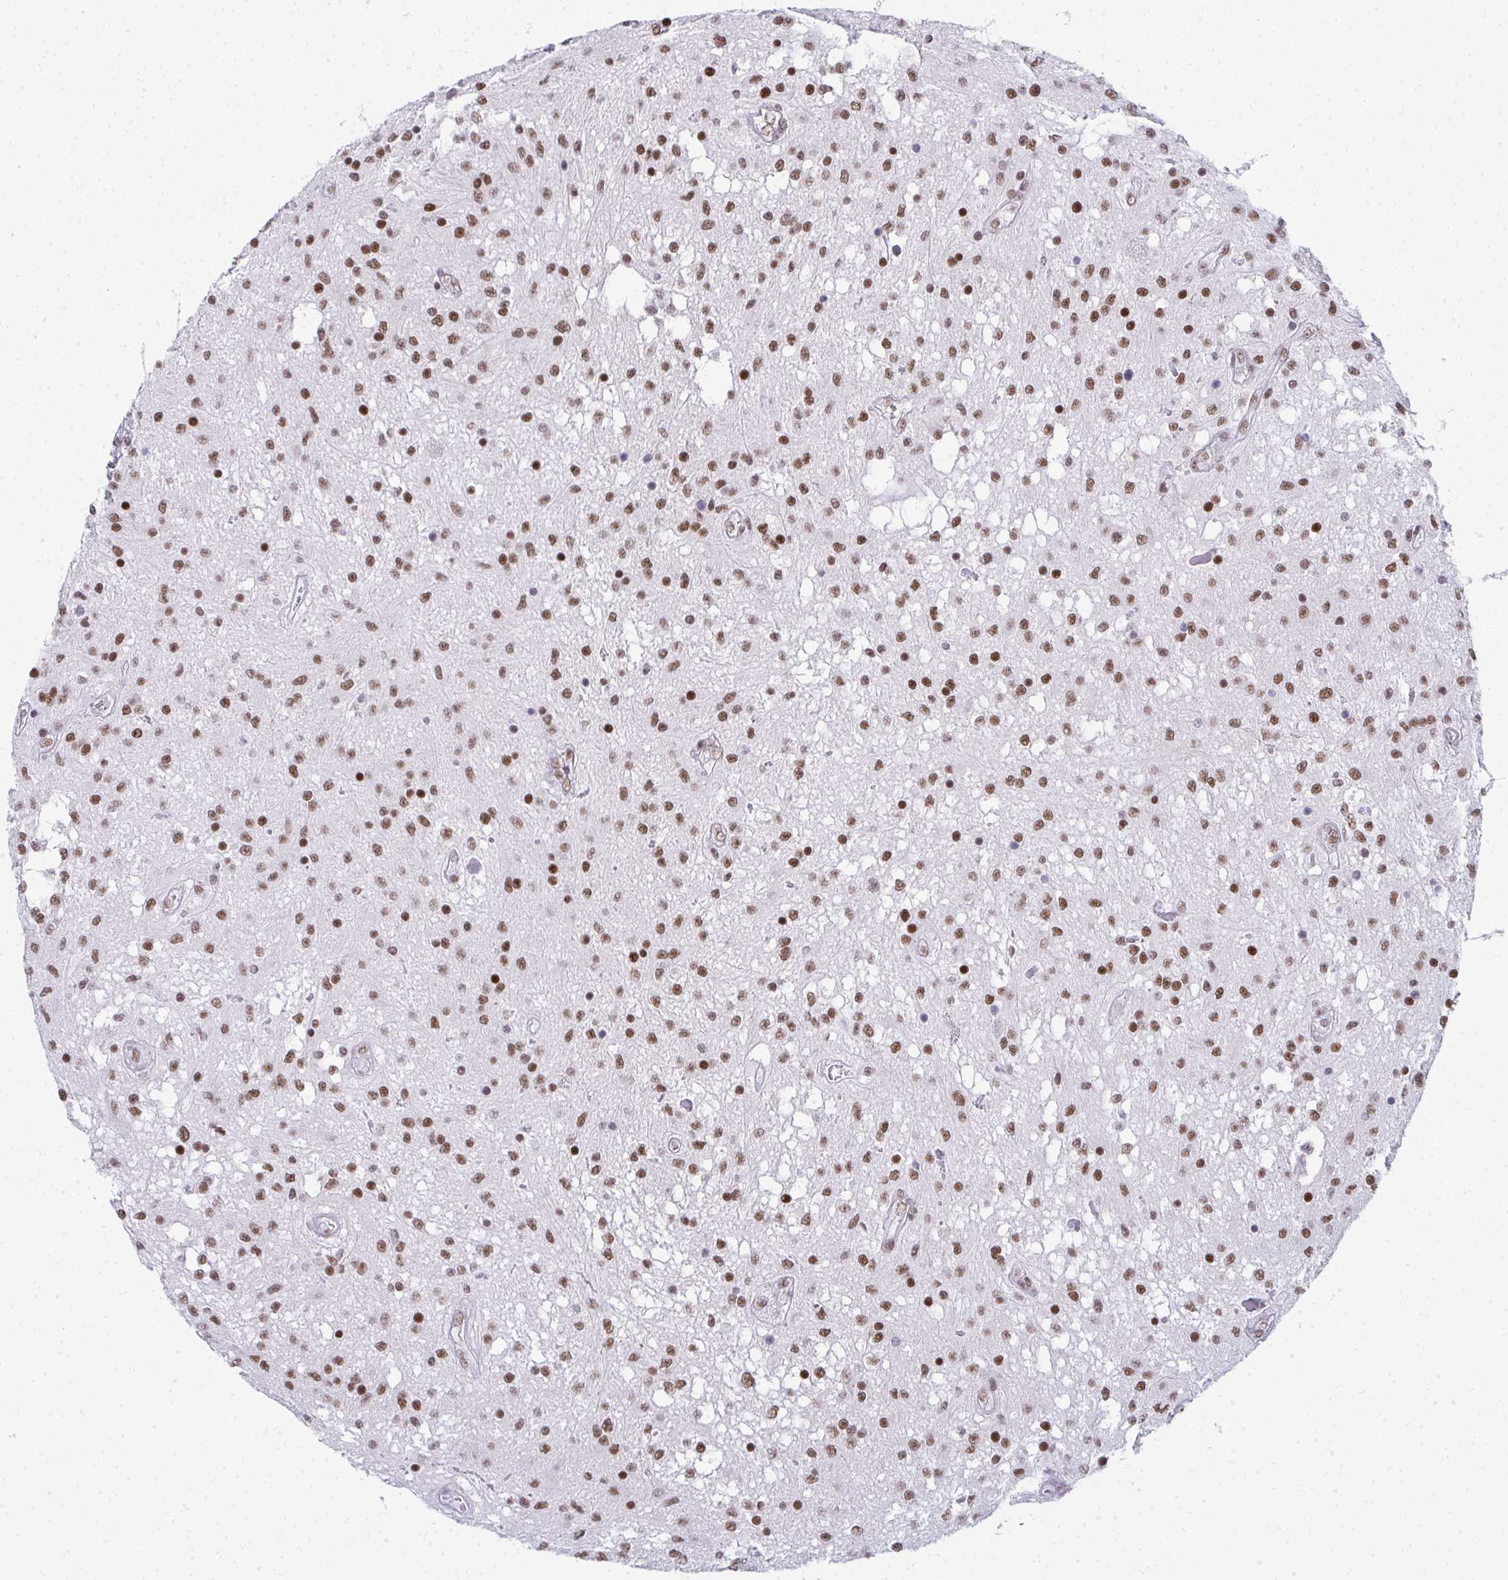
{"staining": {"intensity": "moderate", "quantity": ">75%", "location": "nuclear"}, "tissue": "glioma", "cell_type": "Tumor cells", "image_type": "cancer", "snomed": [{"axis": "morphology", "description": "Glioma, malignant, Low grade"}, {"axis": "topography", "description": "Cerebellum"}], "caption": "DAB immunohistochemical staining of human low-grade glioma (malignant) demonstrates moderate nuclear protein expression in about >75% of tumor cells. Using DAB (3,3'-diaminobenzidine) (brown) and hematoxylin (blue) stains, captured at high magnification using brightfield microscopy.", "gene": "CREBBP", "patient": {"sex": "female", "age": 14}}